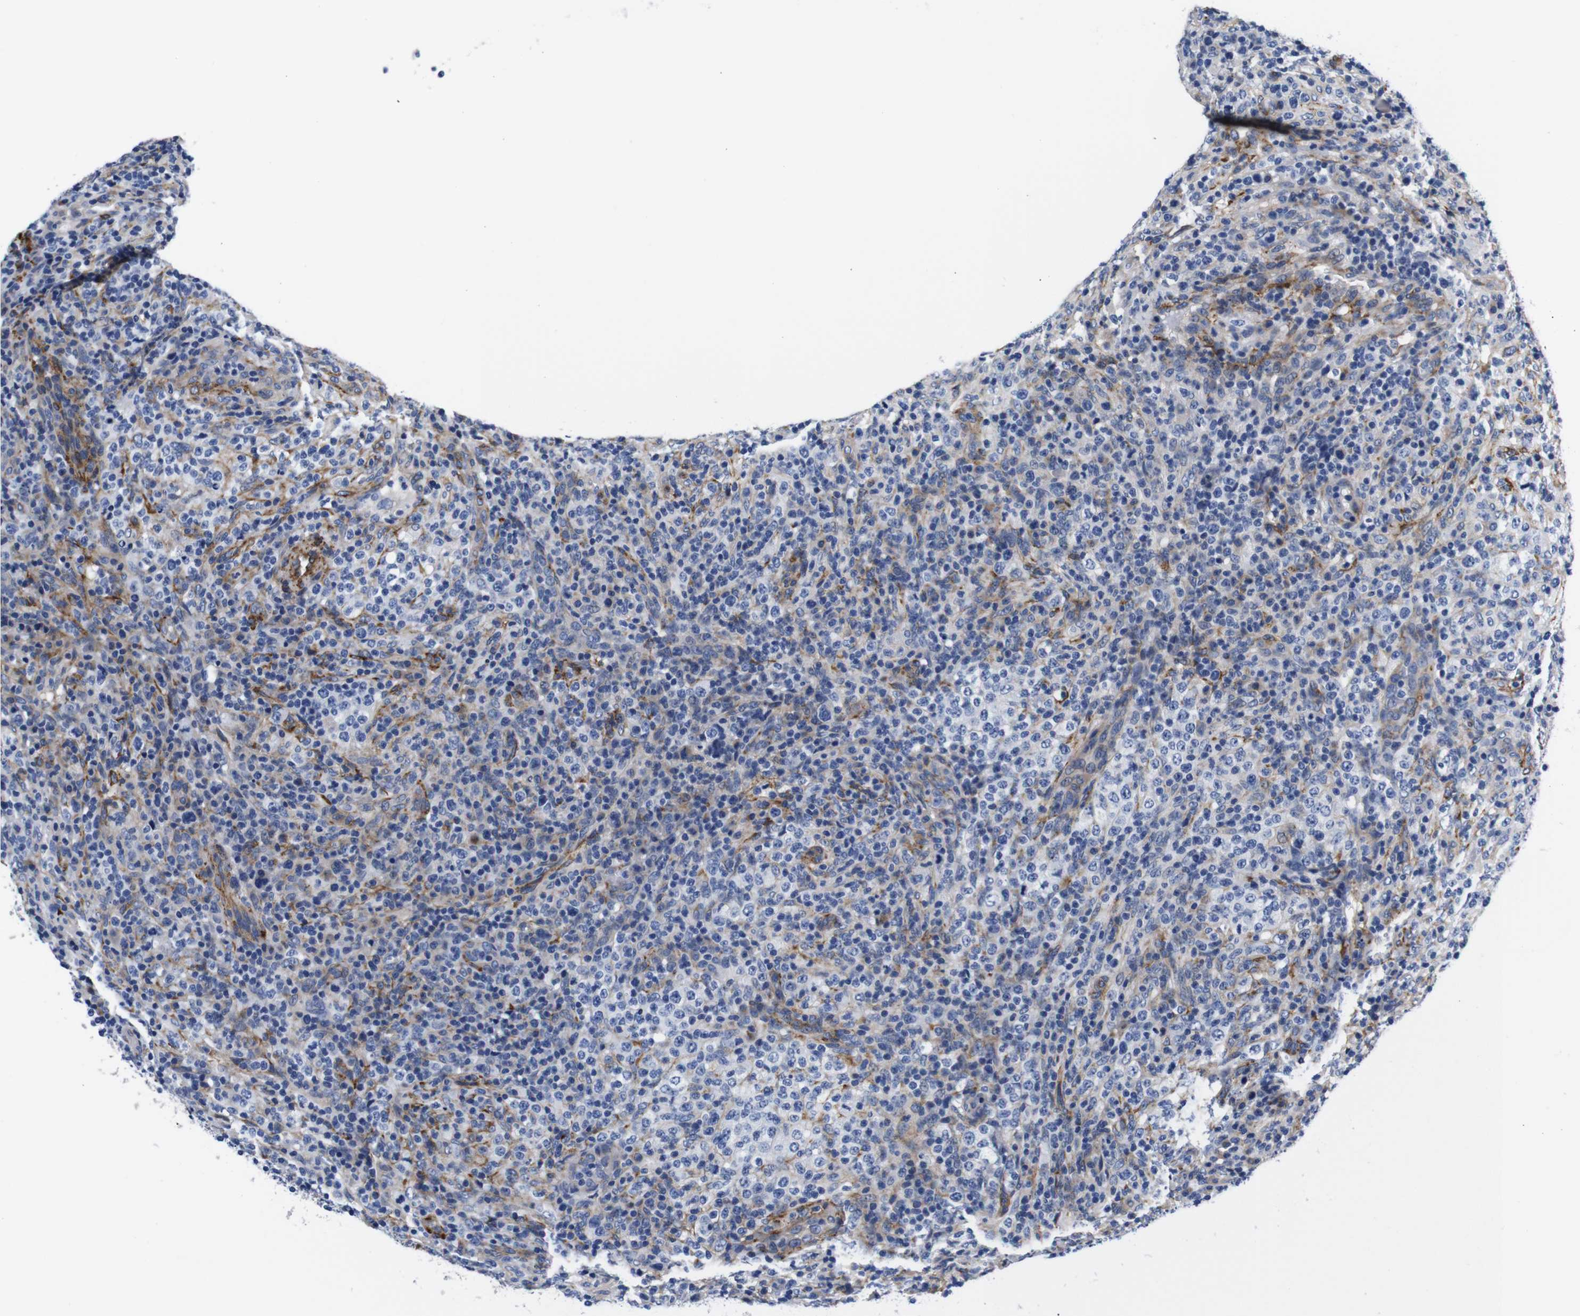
{"staining": {"intensity": "weak", "quantity": "<25%", "location": "cytoplasmic/membranous"}, "tissue": "lymphoma", "cell_type": "Tumor cells", "image_type": "cancer", "snomed": [{"axis": "morphology", "description": "Malignant lymphoma, non-Hodgkin's type, High grade"}, {"axis": "topography", "description": "Lymph node"}], "caption": "Image shows no significant protein expression in tumor cells of malignant lymphoma, non-Hodgkin's type (high-grade).", "gene": "LRIG1", "patient": {"sex": "female", "age": 76}}